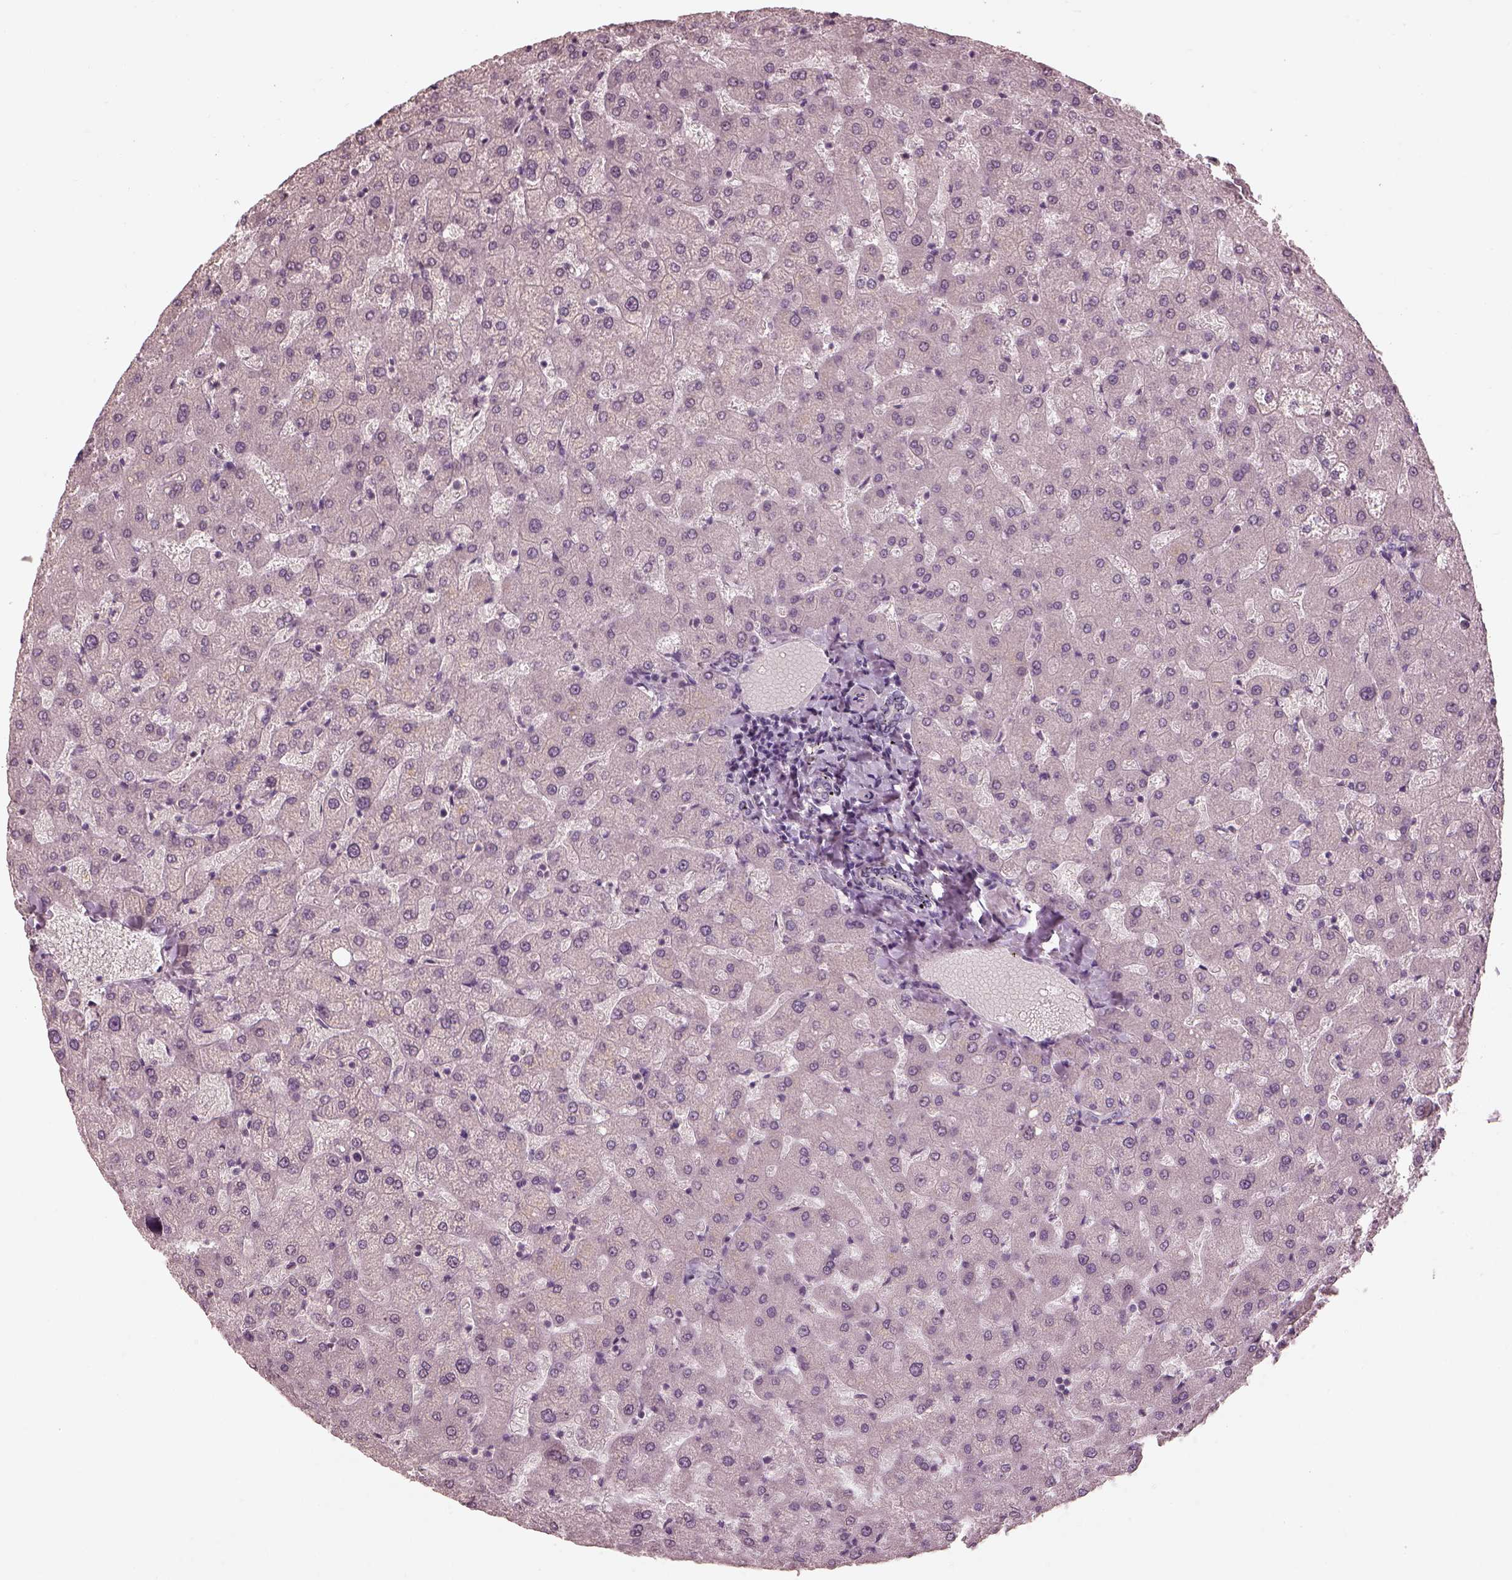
{"staining": {"intensity": "negative", "quantity": "none", "location": "none"}, "tissue": "liver", "cell_type": "Cholangiocytes", "image_type": "normal", "snomed": [{"axis": "morphology", "description": "Normal tissue, NOS"}, {"axis": "topography", "description": "Liver"}], "caption": "A high-resolution image shows immunohistochemistry (IHC) staining of normal liver, which displays no significant staining in cholangiocytes. Nuclei are stained in blue.", "gene": "PRKACG", "patient": {"sex": "female", "age": 50}}